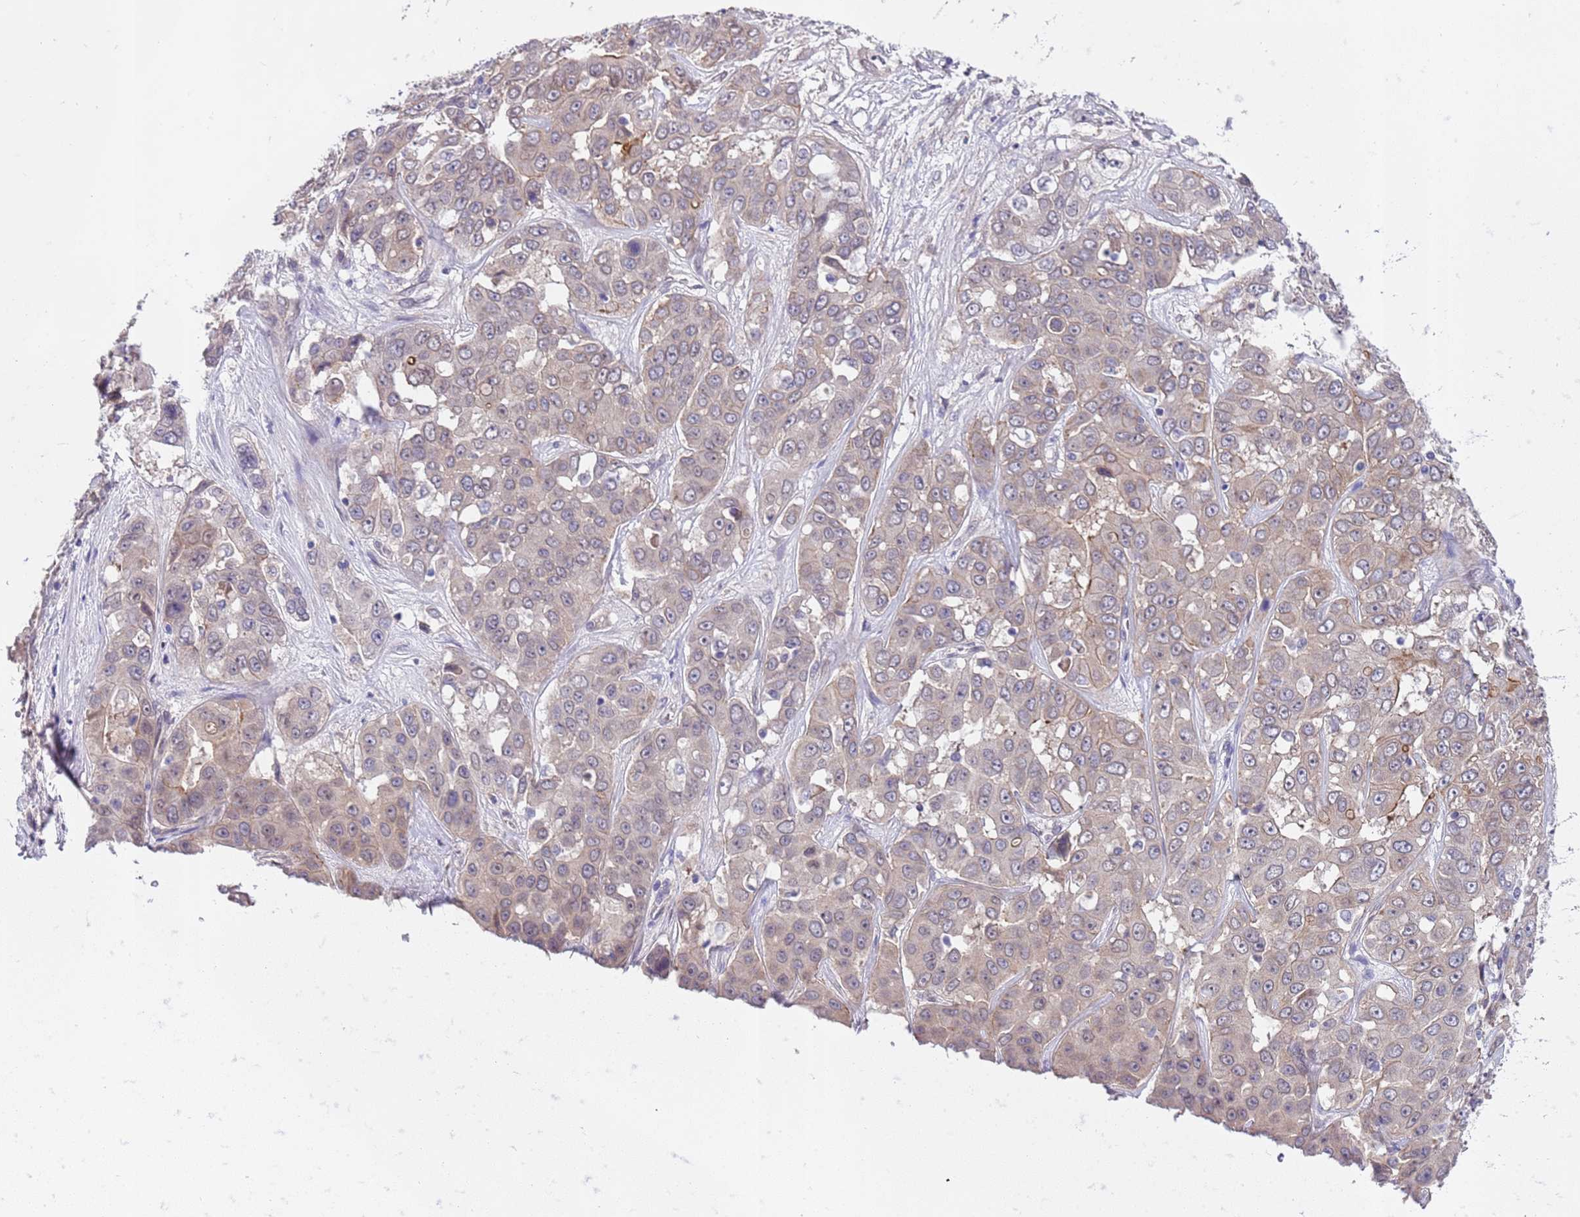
{"staining": {"intensity": "moderate", "quantity": "25%-75%", "location": "cytoplasmic/membranous"}, "tissue": "liver cancer", "cell_type": "Tumor cells", "image_type": "cancer", "snomed": [{"axis": "morphology", "description": "Cholangiocarcinoma"}, {"axis": "topography", "description": "Liver"}], "caption": "Moderate cytoplasmic/membranous positivity is identified in about 25%-75% of tumor cells in cholangiocarcinoma (liver).", "gene": "TRMT10A", "patient": {"sex": "female", "age": 52}}